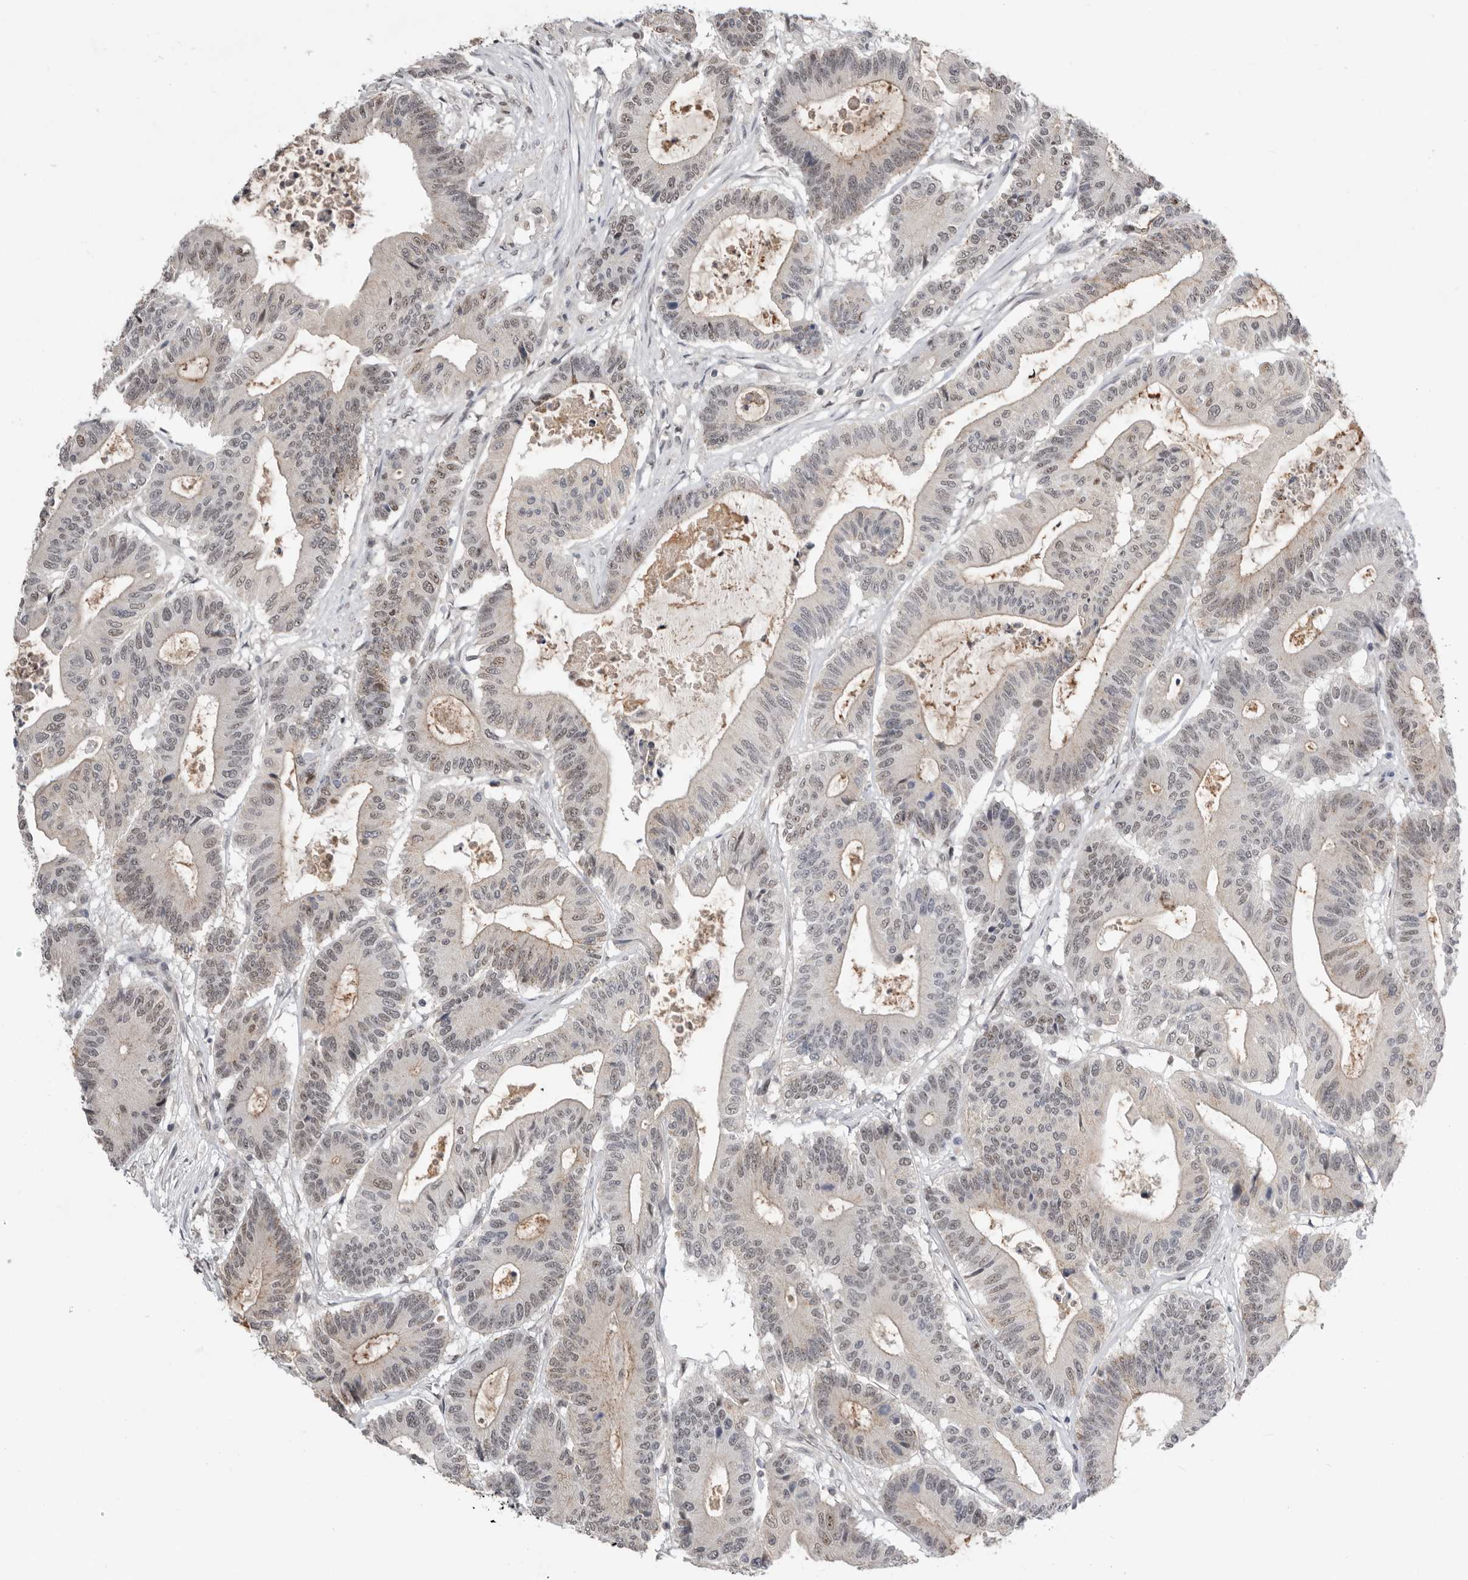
{"staining": {"intensity": "weak", "quantity": "25%-75%", "location": "nuclear"}, "tissue": "colorectal cancer", "cell_type": "Tumor cells", "image_type": "cancer", "snomed": [{"axis": "morphology", "description": "Adenocarcinoma, NOS"}, {"axis": "topography", "description": "Colon"}], "caption": "Protein expression analysis of human colorectal cancer reveals weak nuclear positivity in approximately 25%-75% of tumor cells.", "gene": "BRCA2", "patient": {"sex": "female", "age": 84}}